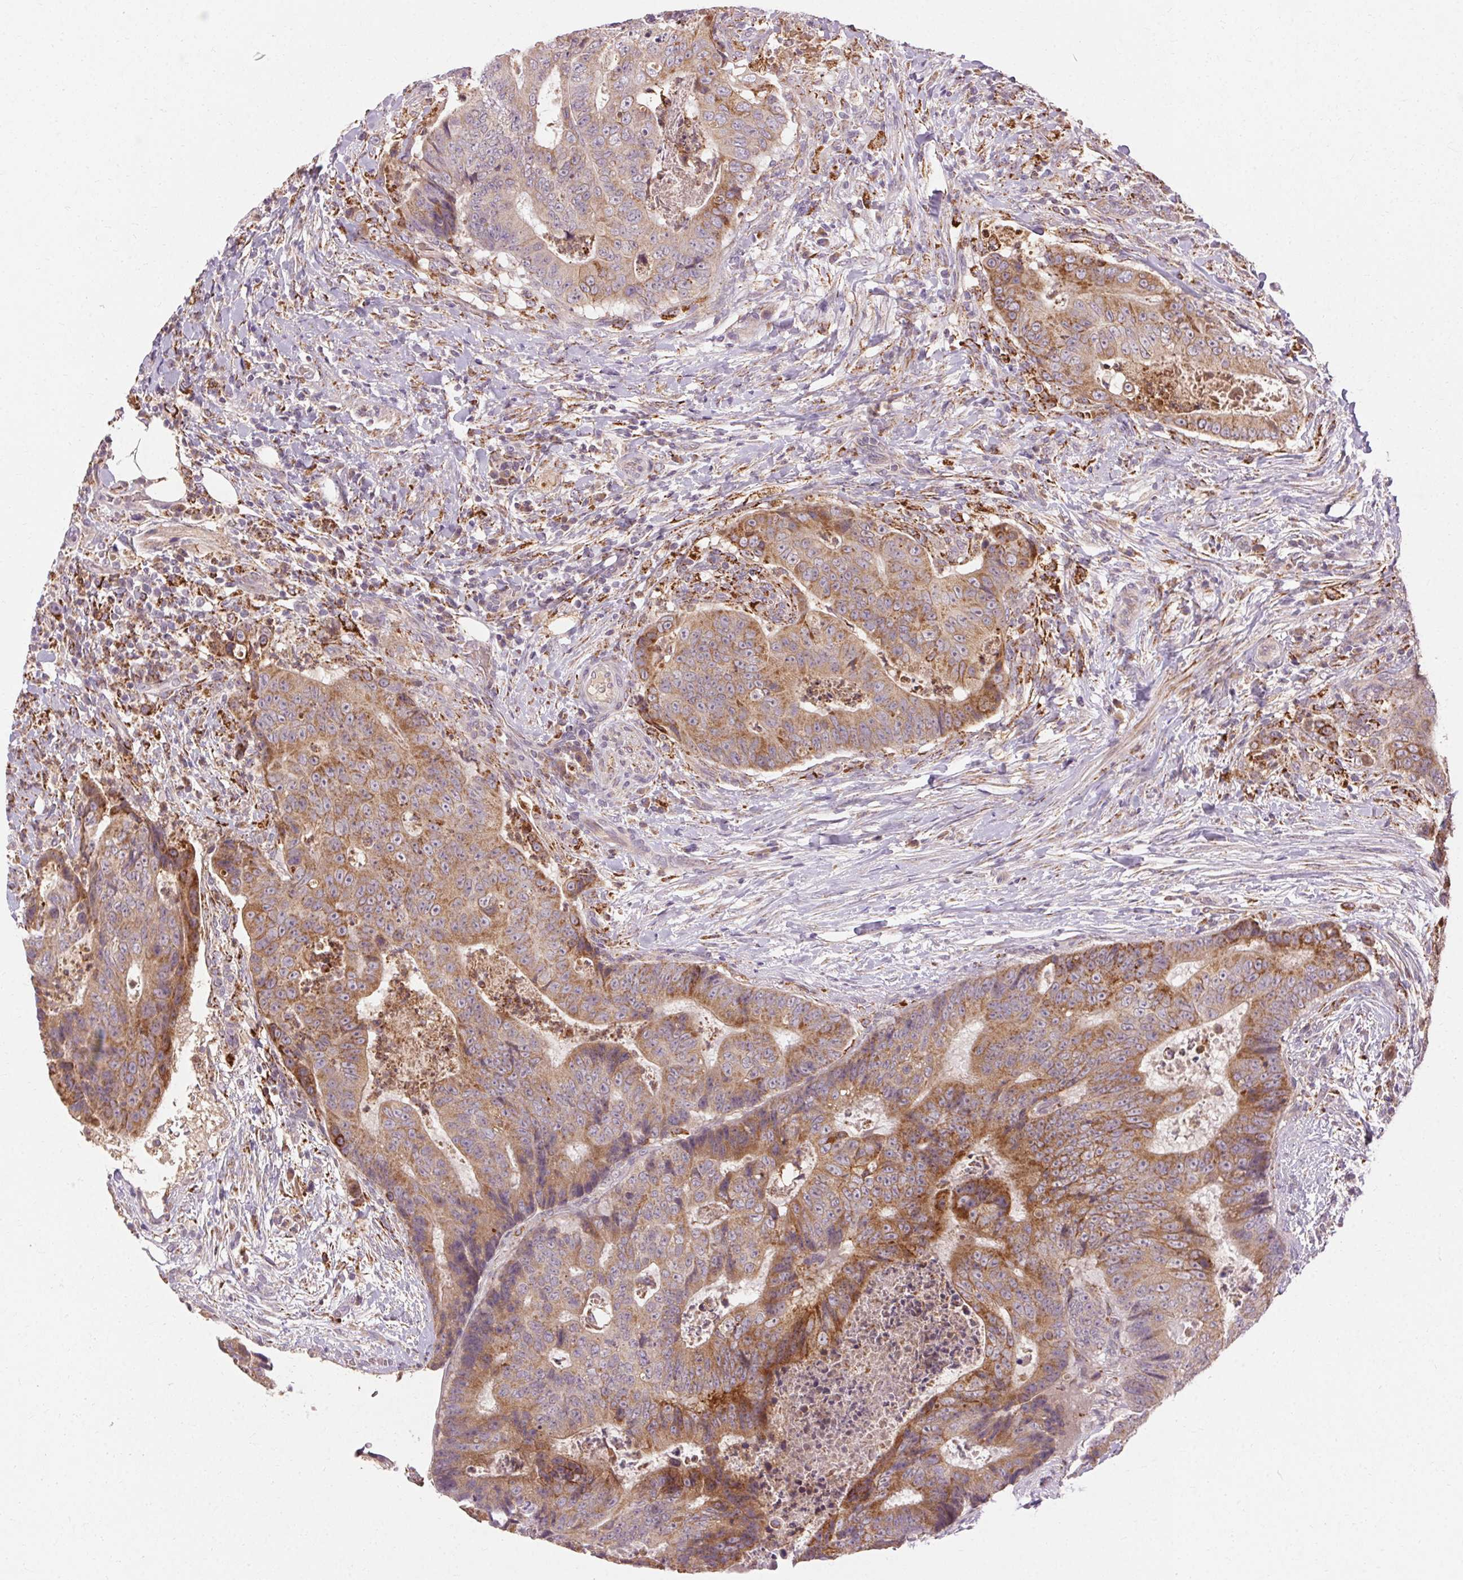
{"staining": {"intensity": "moderate", "quantity": ">75%", "location": "cytoplasmic/membranous"}, "tissue": "colorectal cancer", "cell_type": "Tumor cells", "image_type": "cancer", "snomed": [{"axis": "morphology", "description": "Adenocarcinoma, NOS"}, {"axis": "topography", "description": "Colon"}], "caption": "Immunohistochemistry (IHC) (DAB (3,3'-diaminobenzidine)) staining of colorectal cancer (adenocarcinoma) displays moderate cytoplasmic/membranous protein positivity in about >75% of tumor cells. The staining was performed using DAB to visualize the protein expression in brown, while the nuclei were stained in blue with hematoxylin (Magnification: 20x).", "gene": "REP15", "patient": {"sex": "female", "age": 48}}